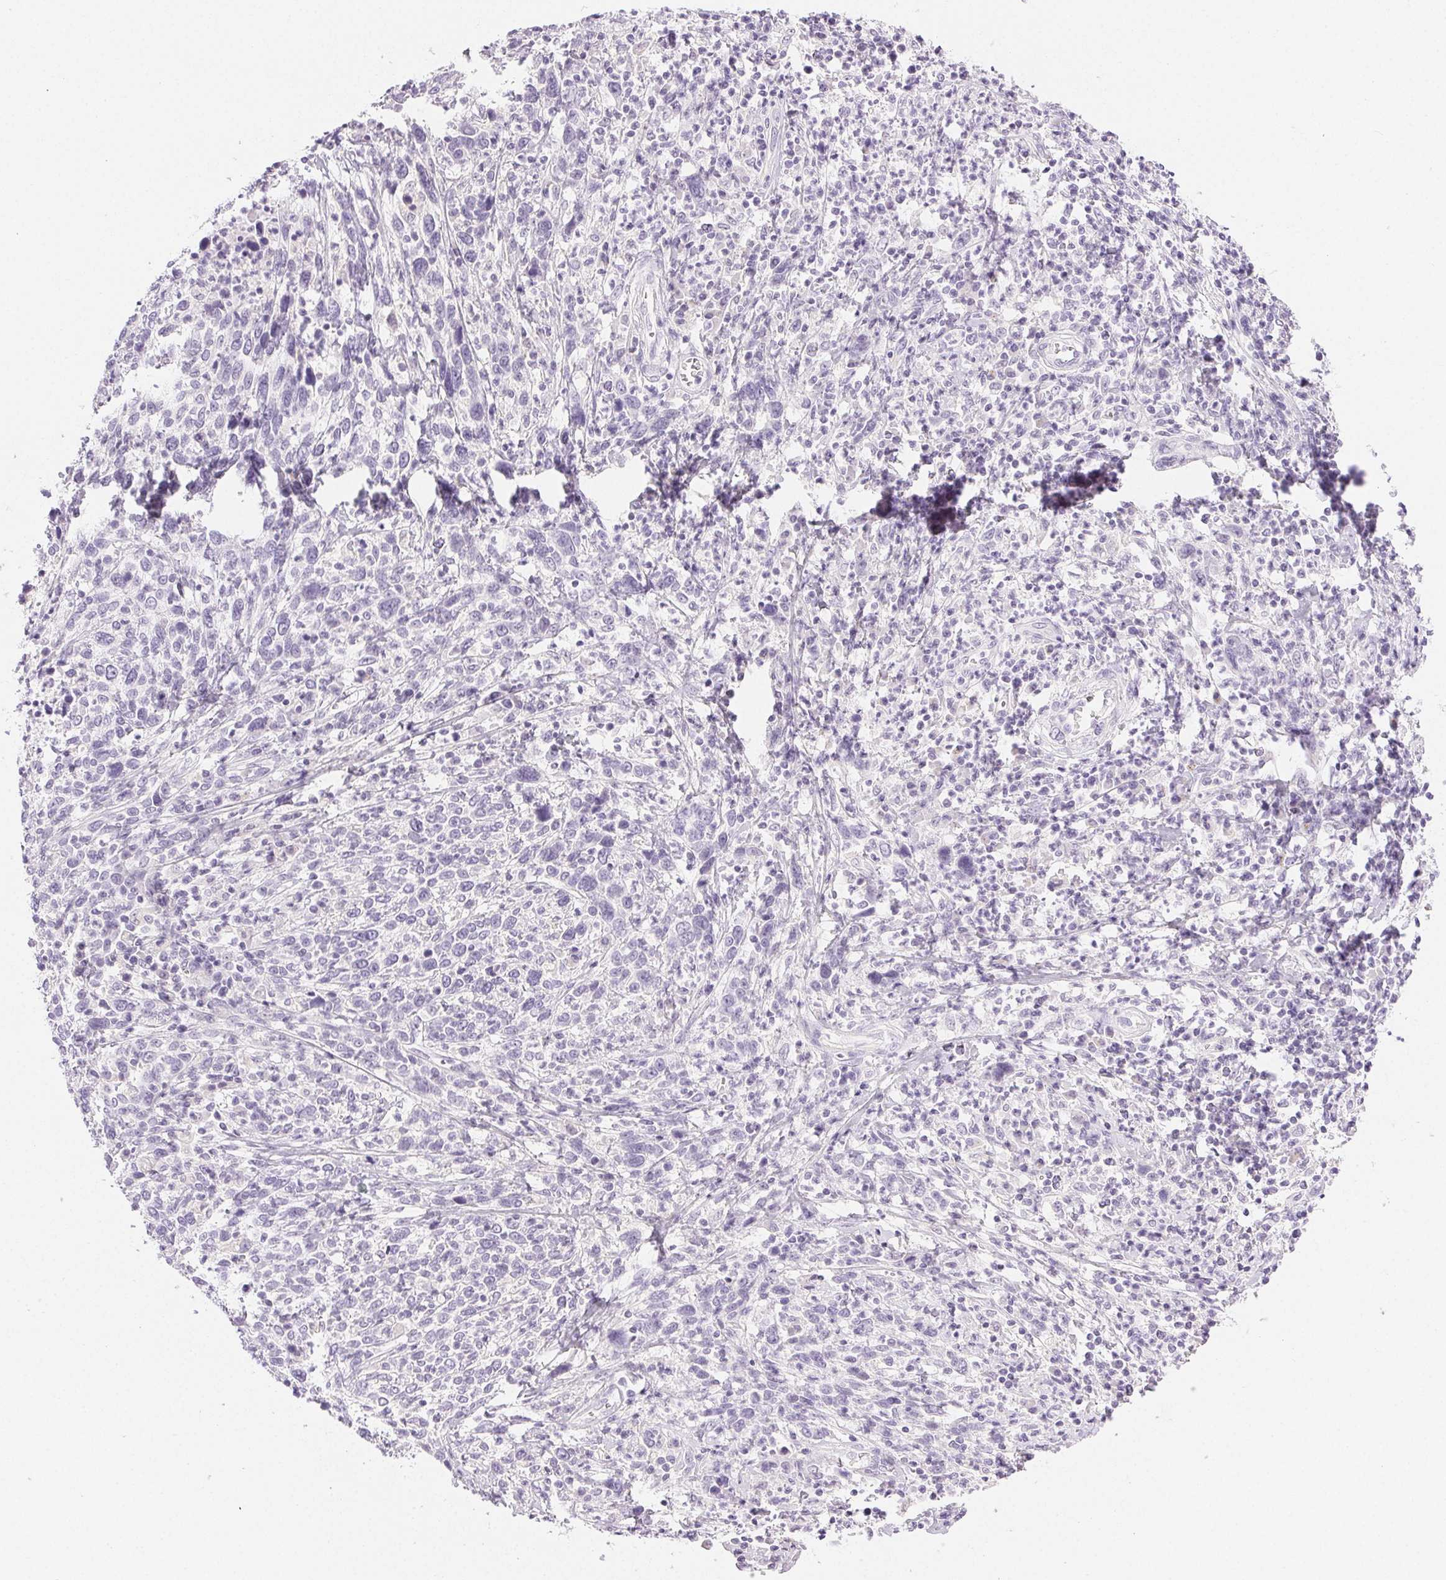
{"staining": {"intensity": "negative", "quantity": "none", "location": "none"}, "tissue": "cervical cancer", "cell_type": "Tumor cells", "image_type": "cancer", "snomed": [{"axis": "morphology", "description": "Squamous cell carcinoma, NOS"}, {"axis": "topography", "description": "Cervix"}], "caption": "Micrograph shows no protein expression in tumor cells of cervical cancer tissue. Brightfield microscopy of IHC stained with DAB (brown) and hematoxylin (blue), captured at high magnification.", "gene": "SLC5A2", "patient": {"sex": "female", "age": 46}}